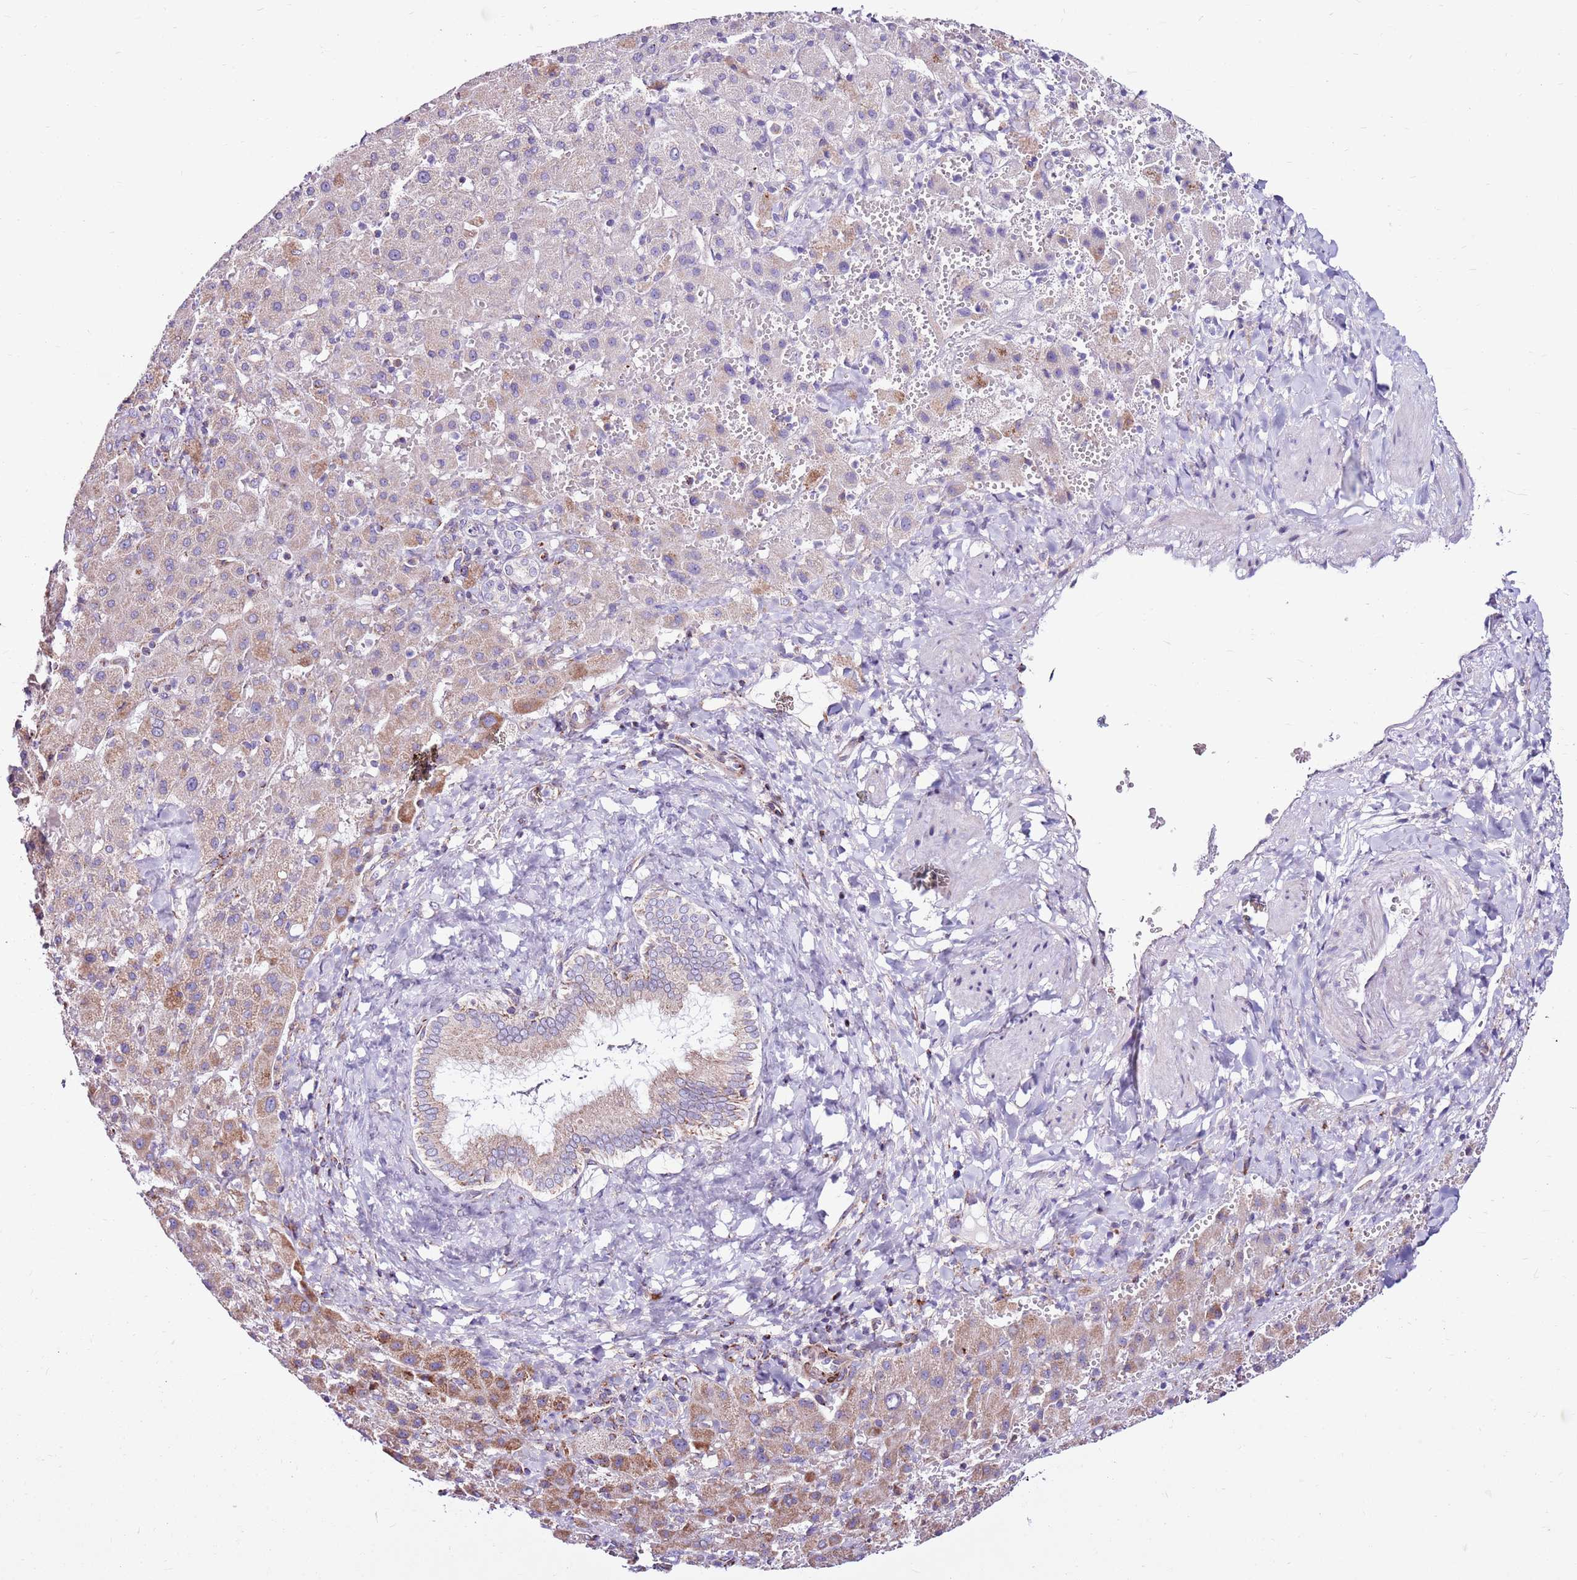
{"staining": {"intensity": "moderate", "quantity": "<25%", "location": "cytoplasmic/membranous"}, "tissue": "liver cancer", "cell_type": "Tumor cells", "image_type": "cancer", "snomed": [{"axis": "morphology", "description": "Carcinoma, Hepatocellular, NOS"}, {"axis": "topography", "description": "Liver"}], "caption": "Immunohistochemical staining of human liver cancer demonstrates moderate cytoplasmic/membranous protein expression in approximately <25% of tumor cells.", "gene": "HECTD4", "patient": {"sex": "female", "age": 58}}